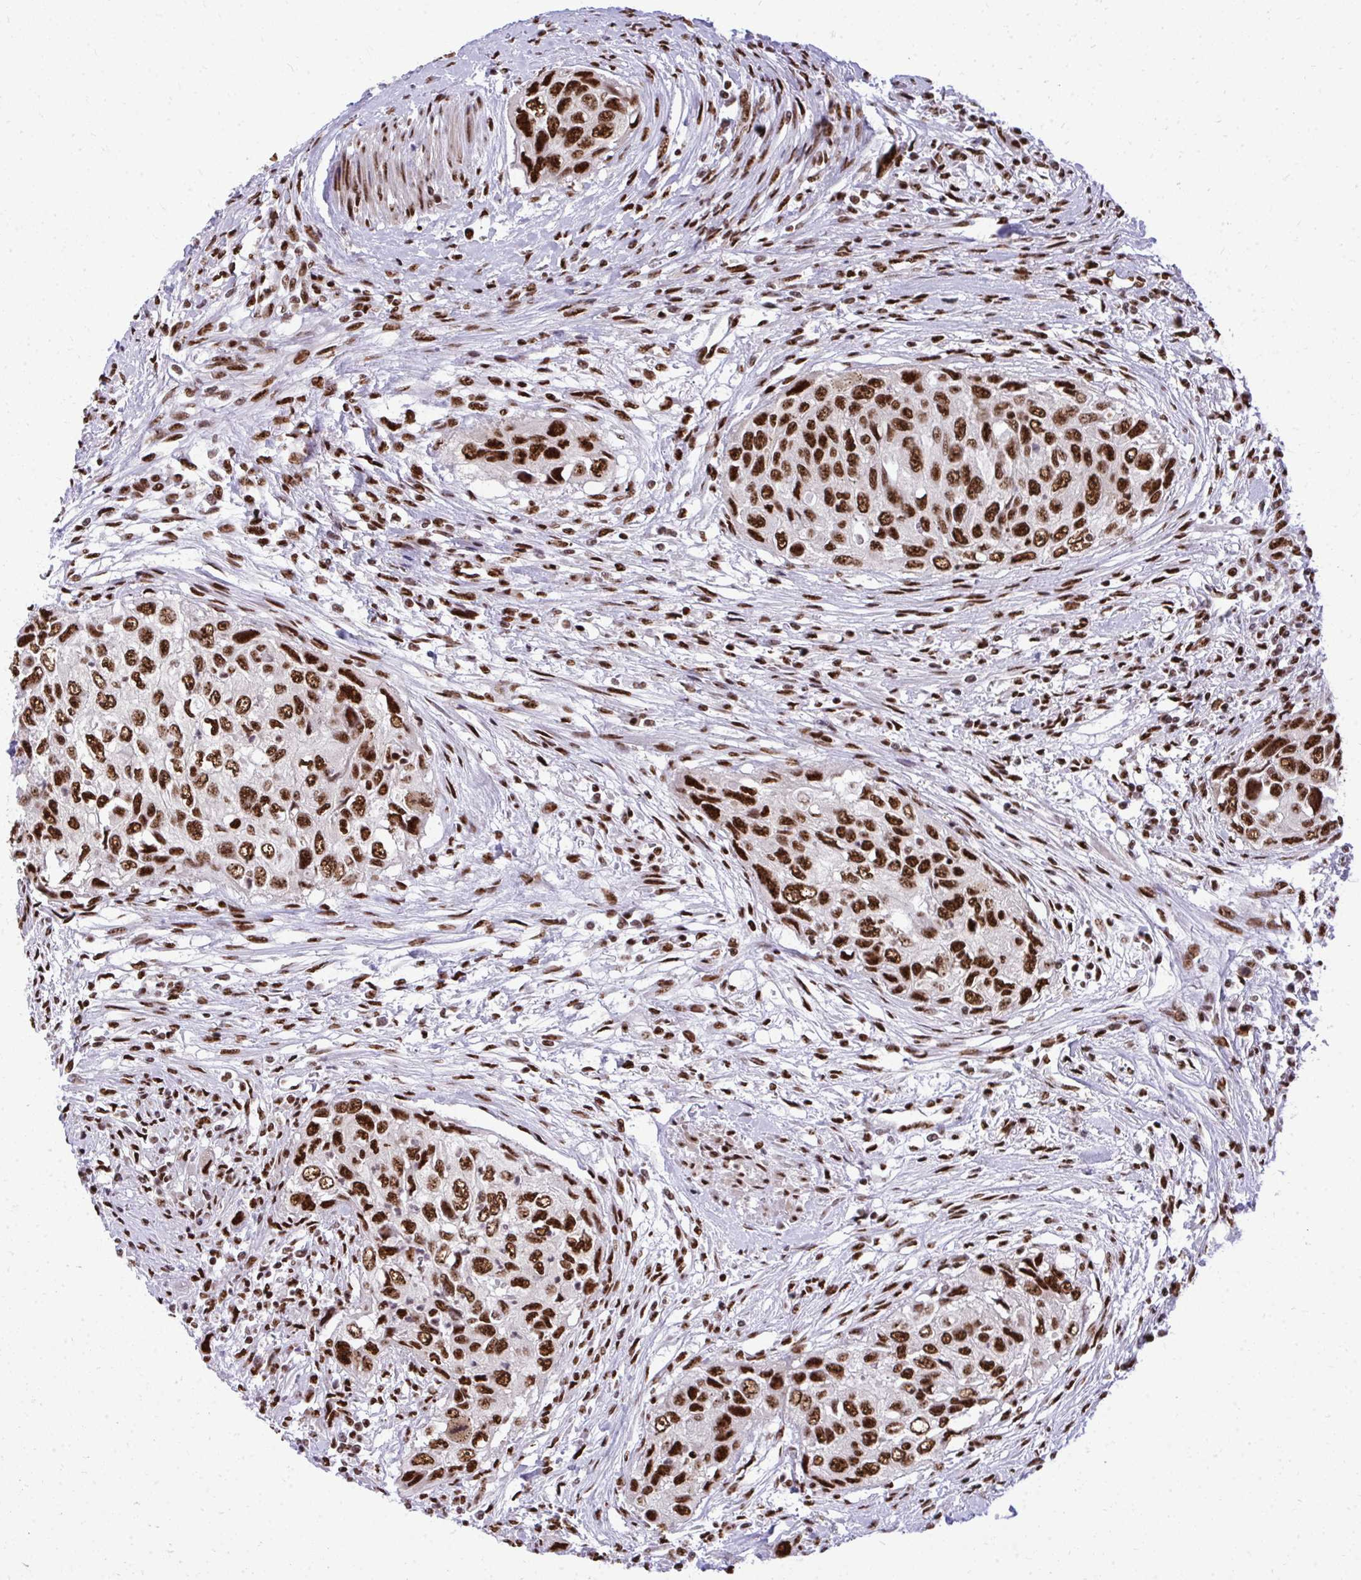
{"staining": {"intensity": "strong", "quantity": ">75%", "location": "nuclear"}, "tissue": "urothelial cancer", "cell_type": "Tumor cells", "image_type": "cancer", "snomed": [{"axis": "morphology", "description": "Urothelial carcinoma, High grade"}, {"axis": "topography", "description": "Urinary bladder"}], "caption": "The immunohistochemical stain labels strong nuclear positivity in tumor cells of urothelial cancer tissue.", "gene": "PRPF19", "patient": {"sex": "female", "age": 60}}